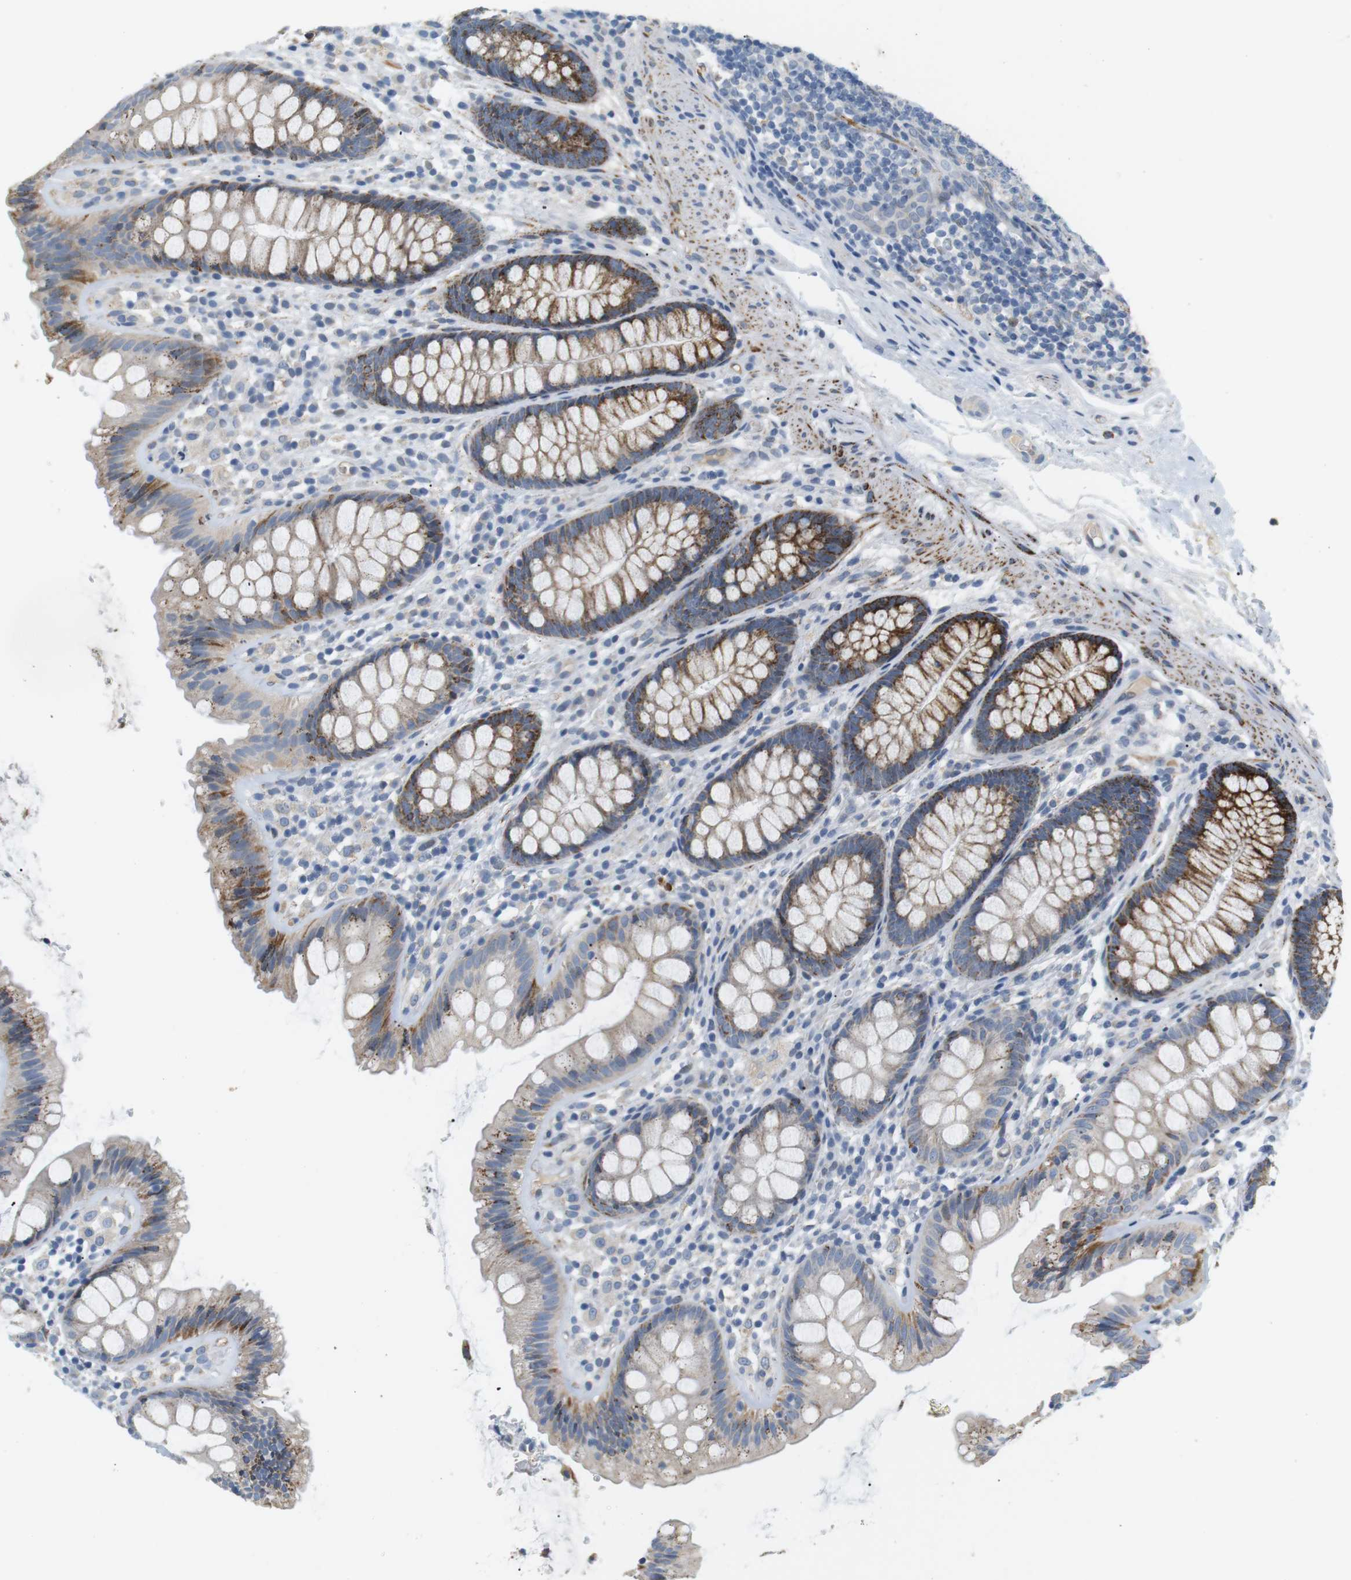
{"staining": {"intensity": "weak", "quantity": "25%-75%", "location": "cytoplasmic/membranous"}, "tissue": "colon", "cell_type": "Endothelial cells", "image_type": "normal", "snomed": [{"axis": "morphology", "description": "Normal tissue, NOS"}, {"axis": "topography", "description": "Colon"}], "caption": "This is a histology image of immunohistochemistry (IHC) staining of benign colon, which shows weak staining in the cytoplasmic/membranous of endothelial cells.", "gene": "CD300E", "patient": {"sex": "female", "age": 56}}